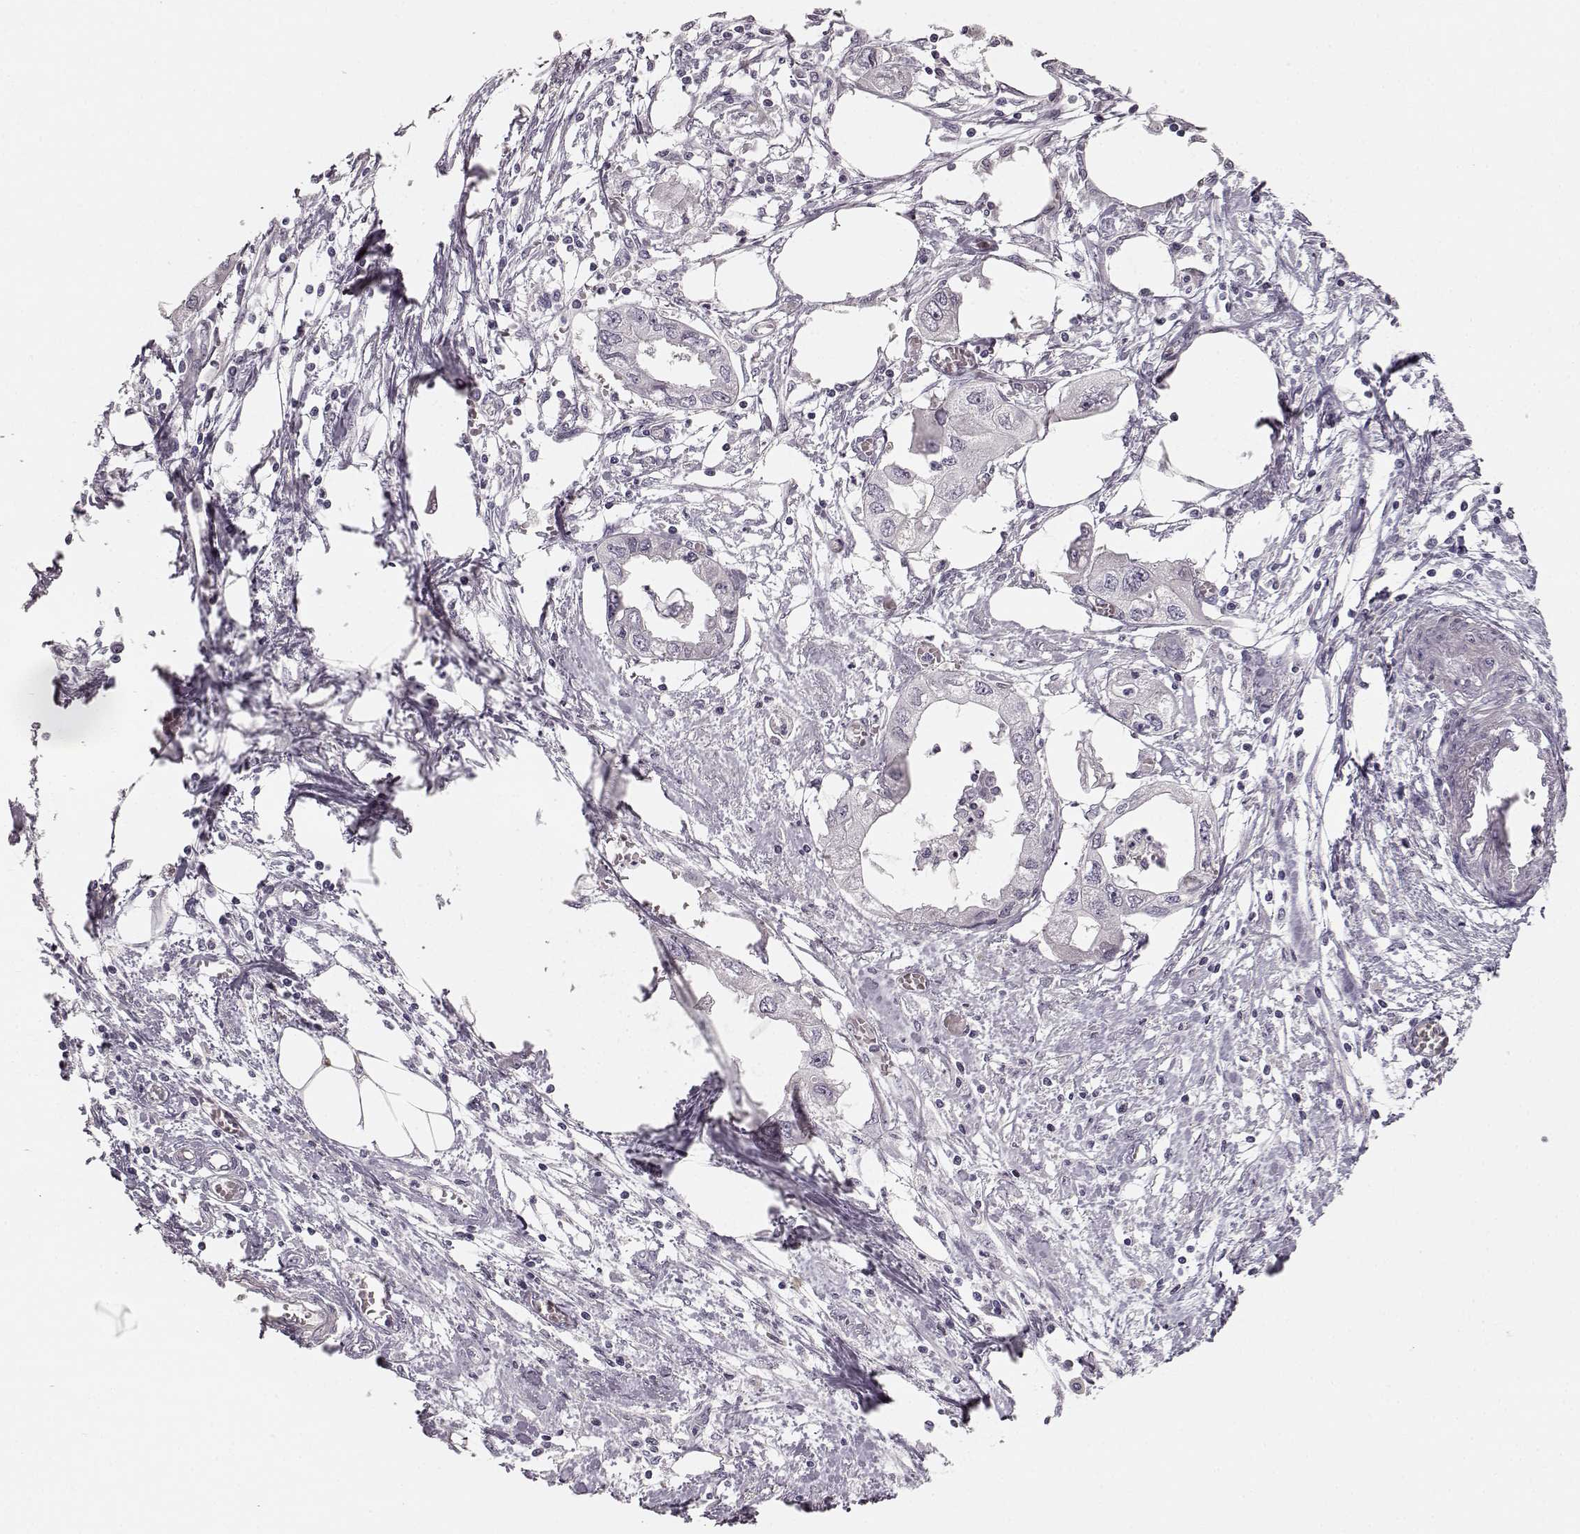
{"staining": {"intensity": "negative", "quantity": "none", "location": "none"}, "tissue": "endometrial cancer", "cell_type": "Tumor cells", "image_type": "cancer", "snomed": [{"axis": "morphology", "description": "Adenocarcinoma, NOS"}, {"axis": "morphology", "description": "Adenocarcinoma, metastatic, NOS"}, {"axis": "topography", "description": "Adipose tissue"}, {"axis": "topography", "description": "Endometrium"}], "caption": "An IHC histopathology image of adenocarcinoma (endometrial) is shown. There is no staining in tumor cells of adenocarcinoma (endometrial). The staining was performed using DAB to visualize the protein expression in brown, while the nuclei were stained in blue with hematoxylin (Magnification: 20x).", "gene": "KIAA0319", "patient": {"sex": "female", "age": 67}}